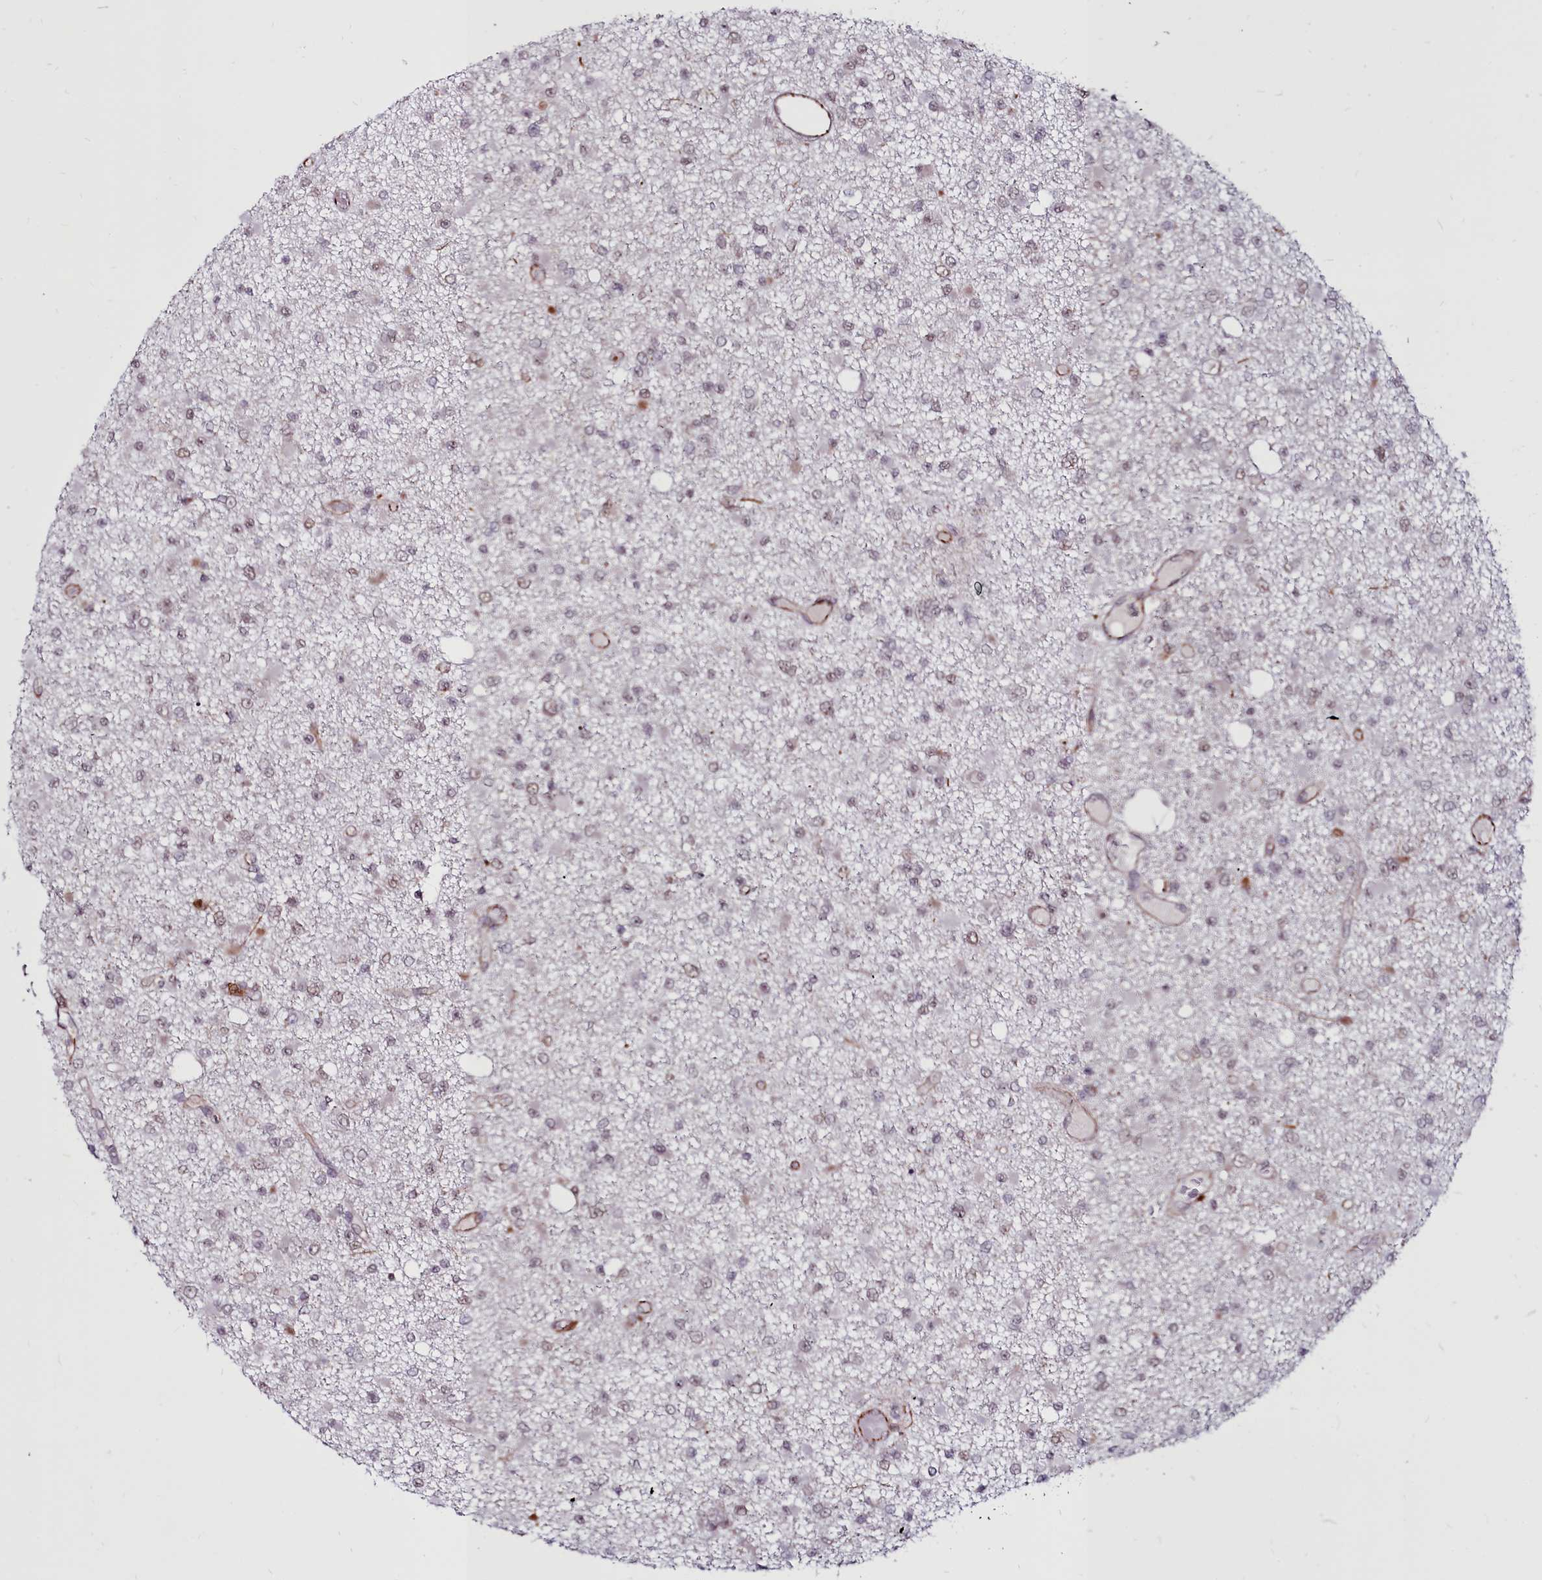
{"staining": {"intensity": "weak", "quantity": "<25%", "location": "nuclear"}, "tissue": "glioma", "cell_type": "Tumor cells", "image_type": "cancer", "snomed": [{"axis": "morphology", "description": "Glioma, malignant, Low grade"}, {"axis": "topography", "description": "Brain"}], "caption": "This is a image of immunohistochemistry (IHC) staining of glioma, which shows no expression in tumor cells.", "gene": "CLK3", "patient": {"sex": "female", "age": 22}}